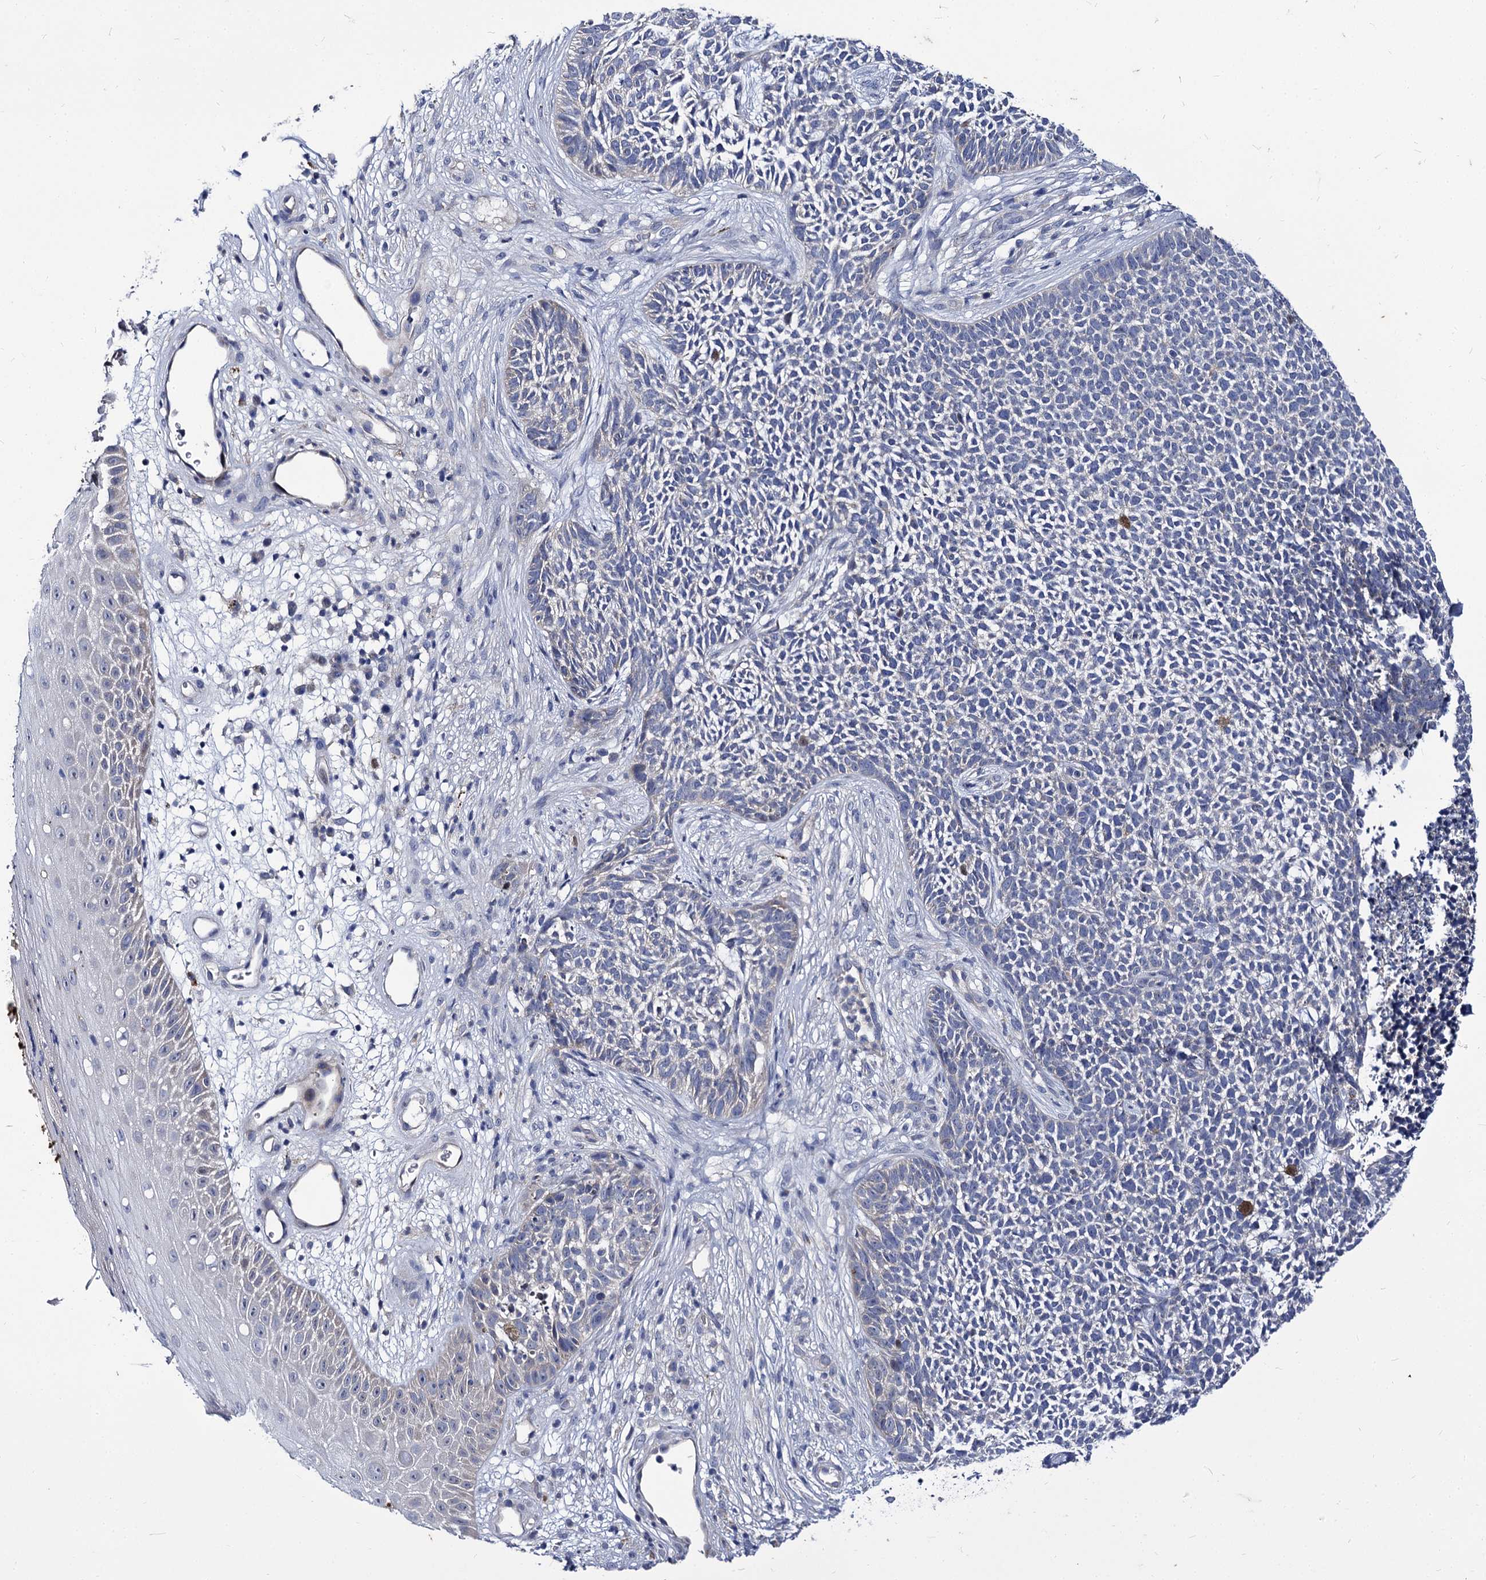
{"staining": {"intensity": "negative", "quantity": "none", "location": "none"}, "tissue": "skin cancer", "cell_type": "Tumor cells", "image_type": "cancer", "snomed": [{"axis": "morphology", "description": "Basal cell carcinoma"}, {"axis": "topography", "description": "Skin"}], "caption": "An IHC image of skin cancer is shown. There is no staining in tumor cells of skin cancer.", "gene": "PANX2", "patient": {"sex": "female", "age": 84}}